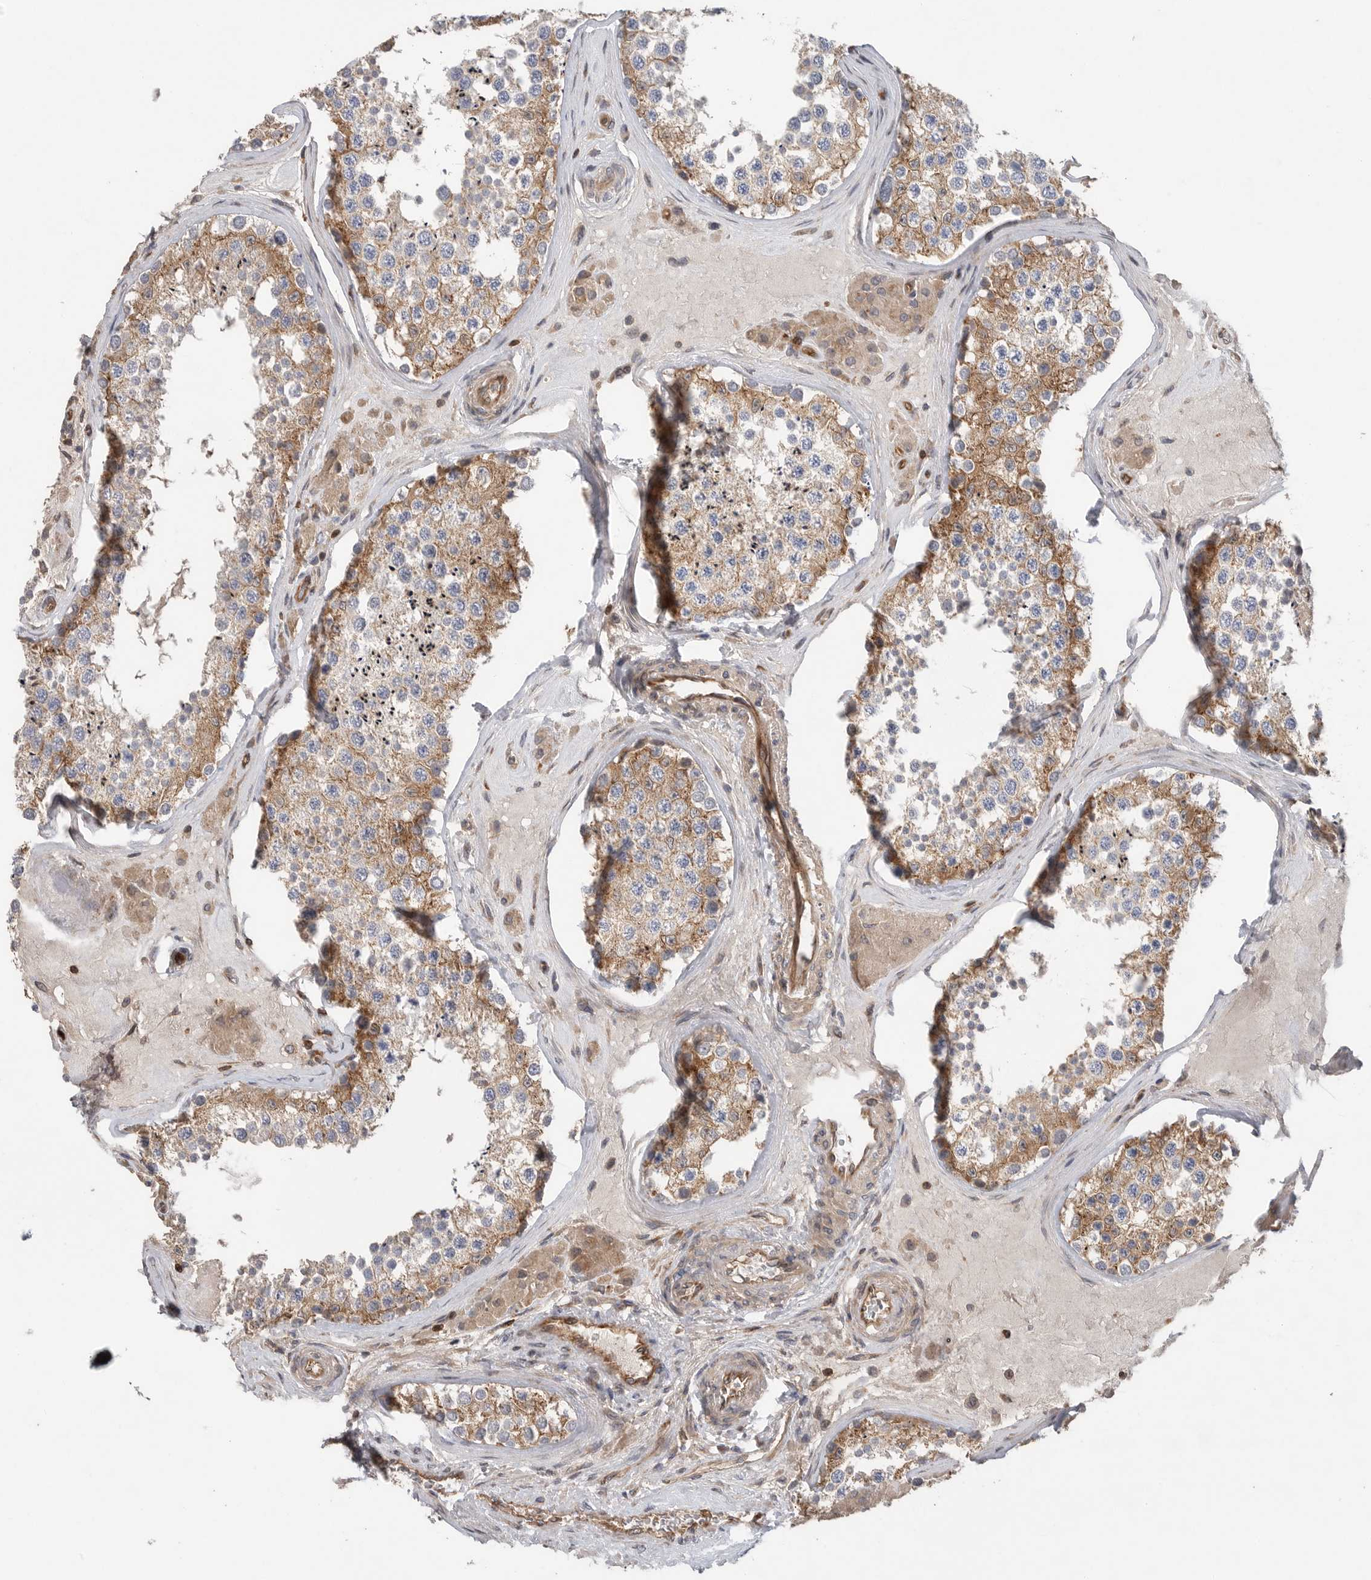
{"staining": {"intensity": "moderate", "quantity": ">75%", "location": "cytoplasmic/membranous"}, "tissue": "testis", "cell_type": "Cells in seminiferous ducts", "image_type": "normal", "snomed": [{"axis": "morphology", "description": "Normal tissue, NOS"}, {"axis": "topography", "description": "Testis"}], "caption": "DAB (3,3'-diaminobenzidine) immunohistochemical staining of normal human testis demonstrates moderate cytoplasmic/membranous protein positivity in approximately >75% of cells in seminiferous ducts. (IHC, brightfield microscopy, high magnification).", "gene": "PRKCH", "patient": {"sex": "male", "age": 46}}